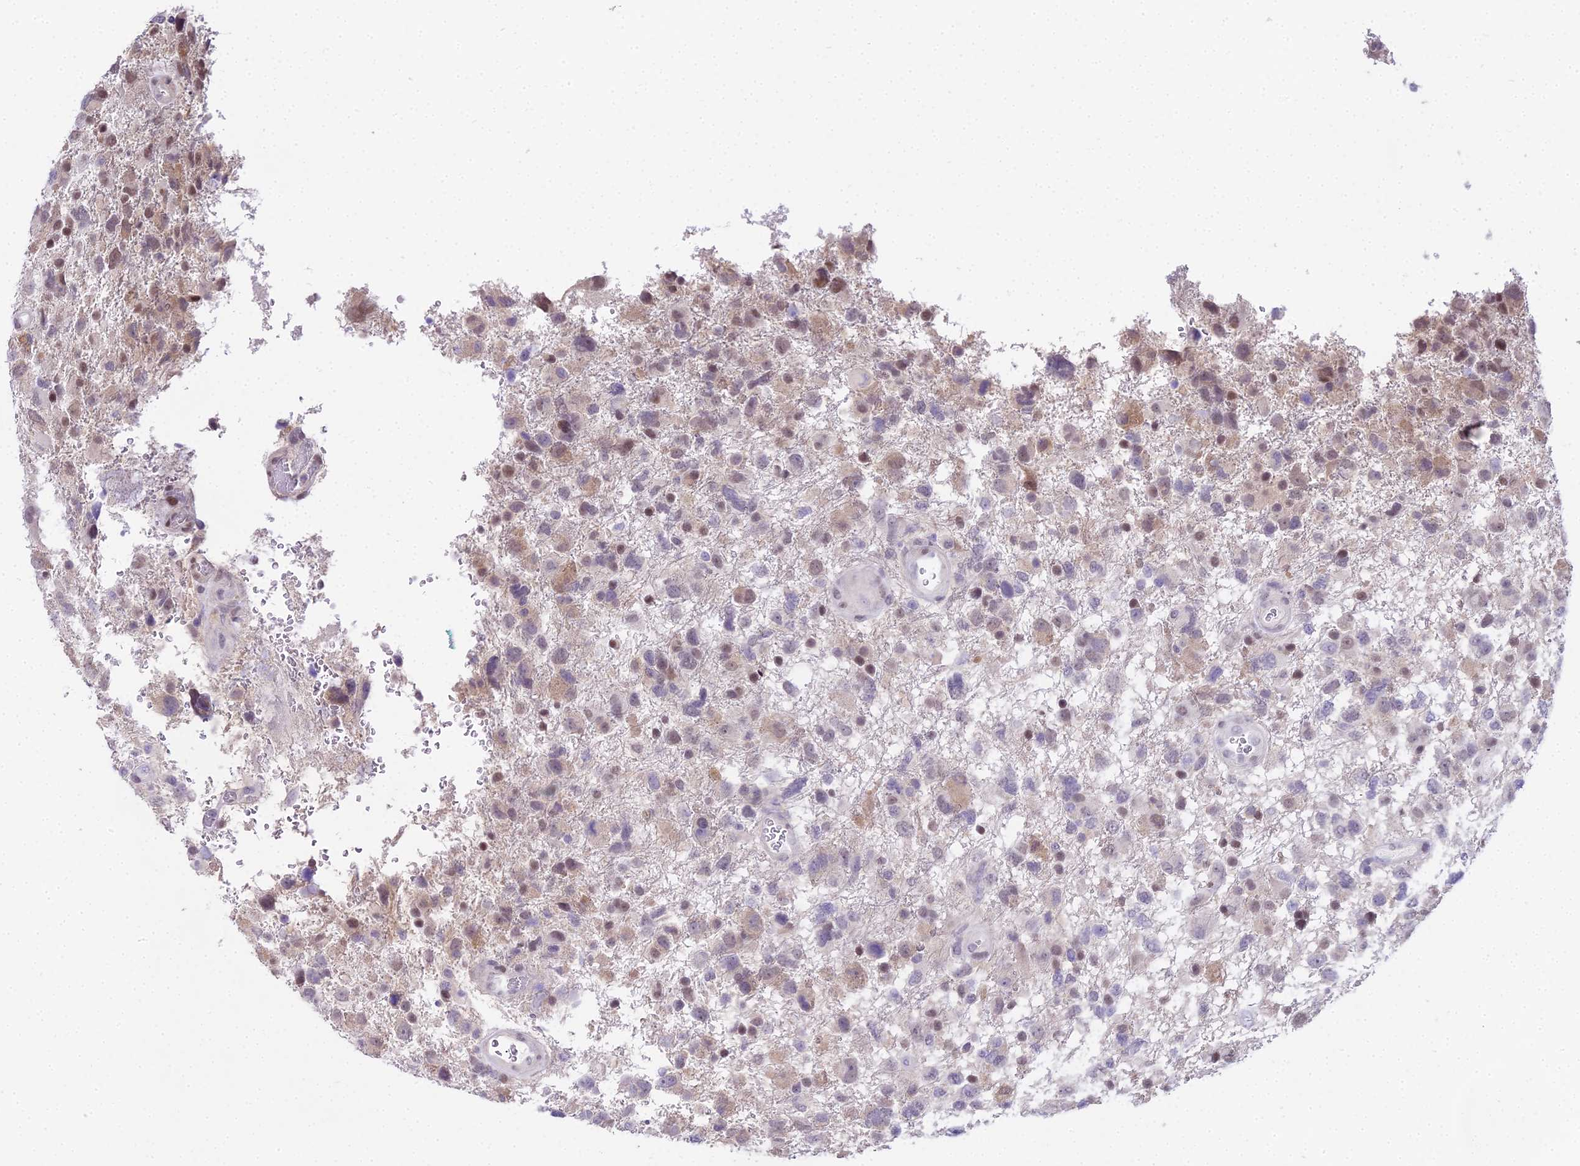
{"staining": {"intensity": "weak", "quantity": "<25%", "location": "cytoplasmic/membranous,nuclear"}, "tissue": "glioma", "cell_type": "Tumor cells", "image_type": "cancer", "snomed": [{"axis": "morphology", "description": "Glioma, malignant, High grade"}, {"axis": "topography", "description": "Brain"}], "caption": "Malignant high-grade glioma stained for a protein using IHC exhibits no staining tumor cells.", "gene": "MAT2A", "patient": {"sex": "male", "age": 61}}